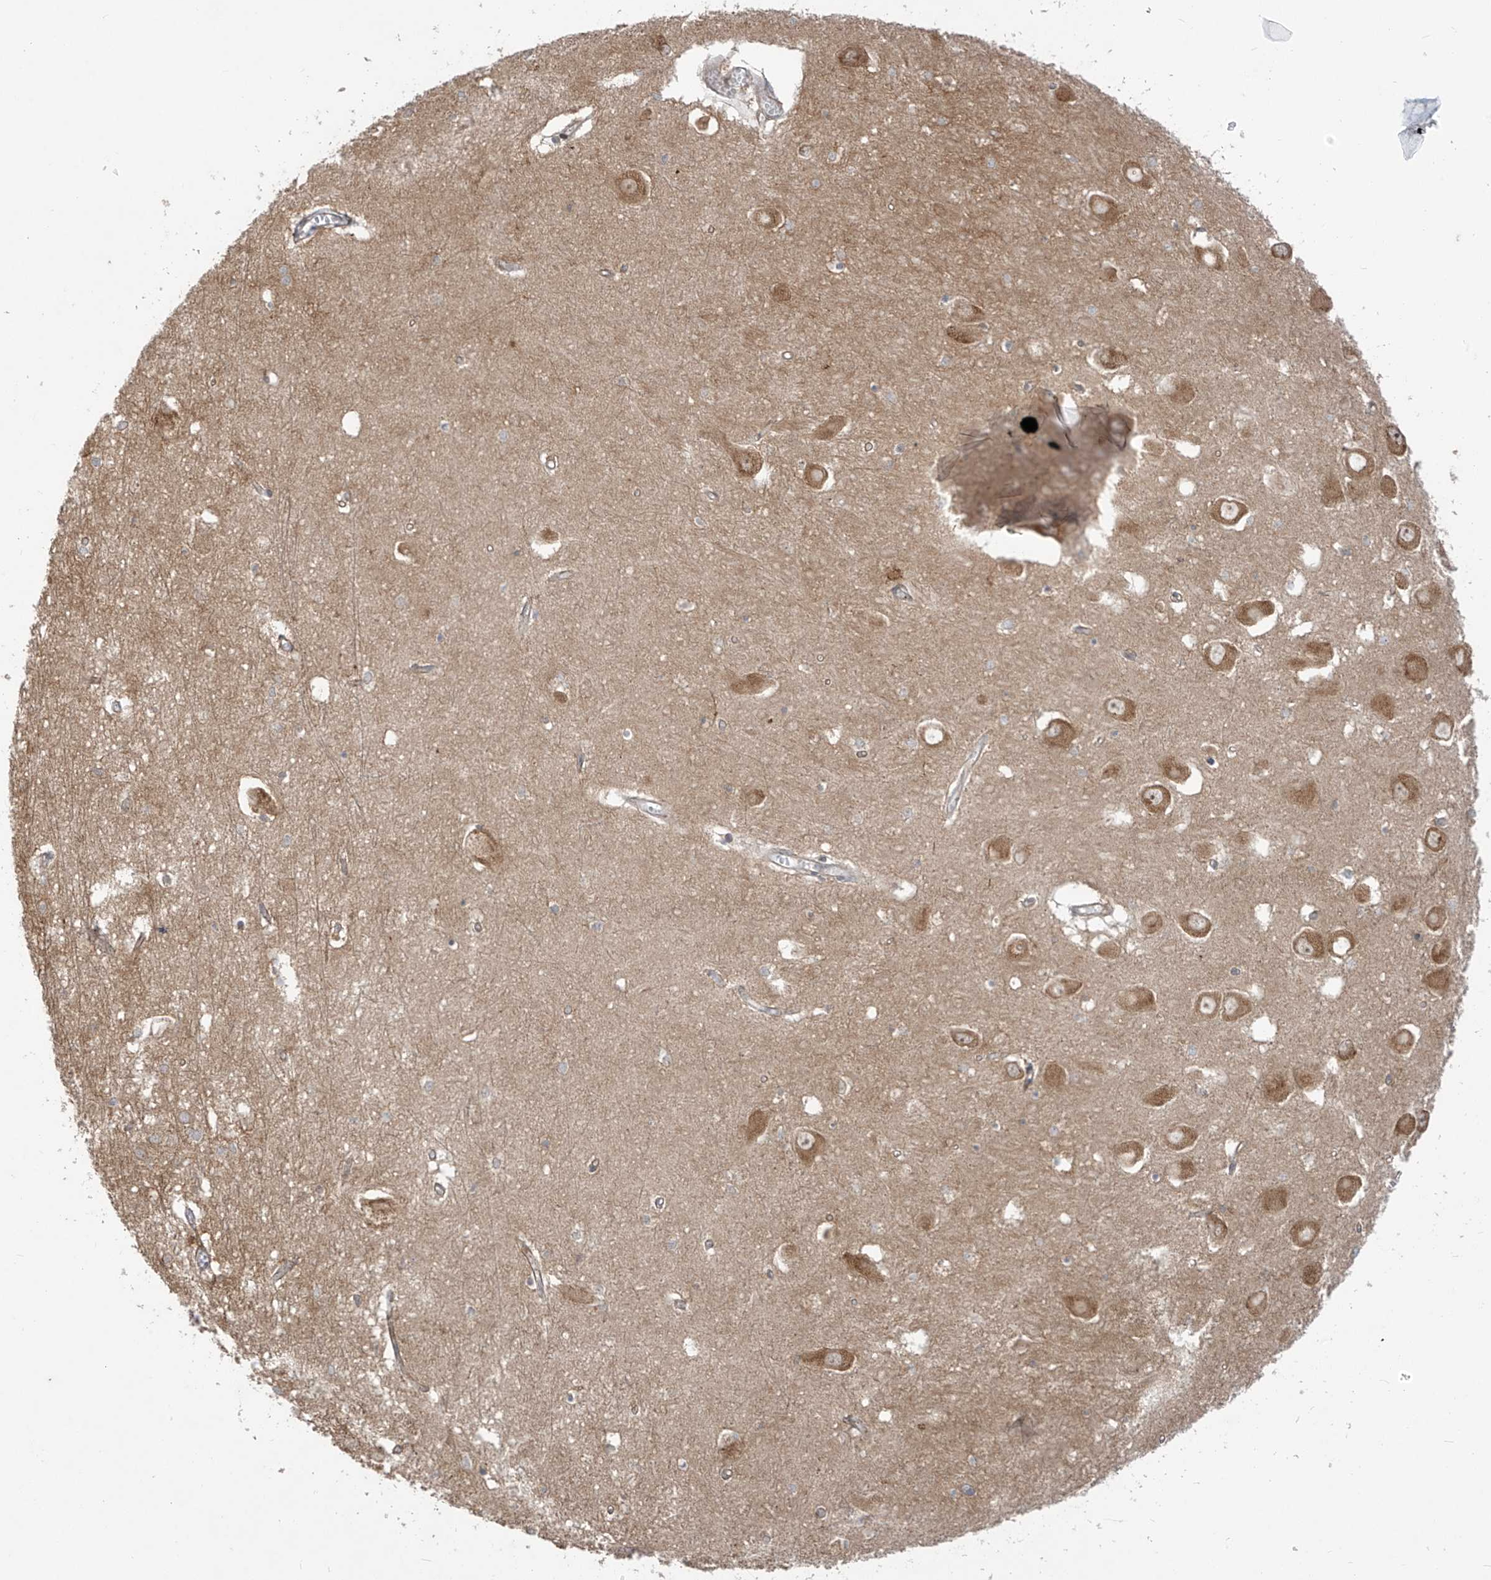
{"staining": {"intensity": "weak", "quantity": "<25%", "location": "cytoplasmic/membranous"}, "tissue": "hippocampus", "cell_type": "Glial cells", "image_type": "normal", "snomed": [{"axis": "morphology", "description": "Normal tissue, NOS"}, {"axis": "topography", "description": "Hippocampus"}], "caption": "DAB (3,3'-diaminobenzidine) immunohistochemical staining of unremarkable human hippocampus reveals no significant positivity in glial cells.", "gene": "KATNIP", "patient": {"sex": "male", "age": 70}}